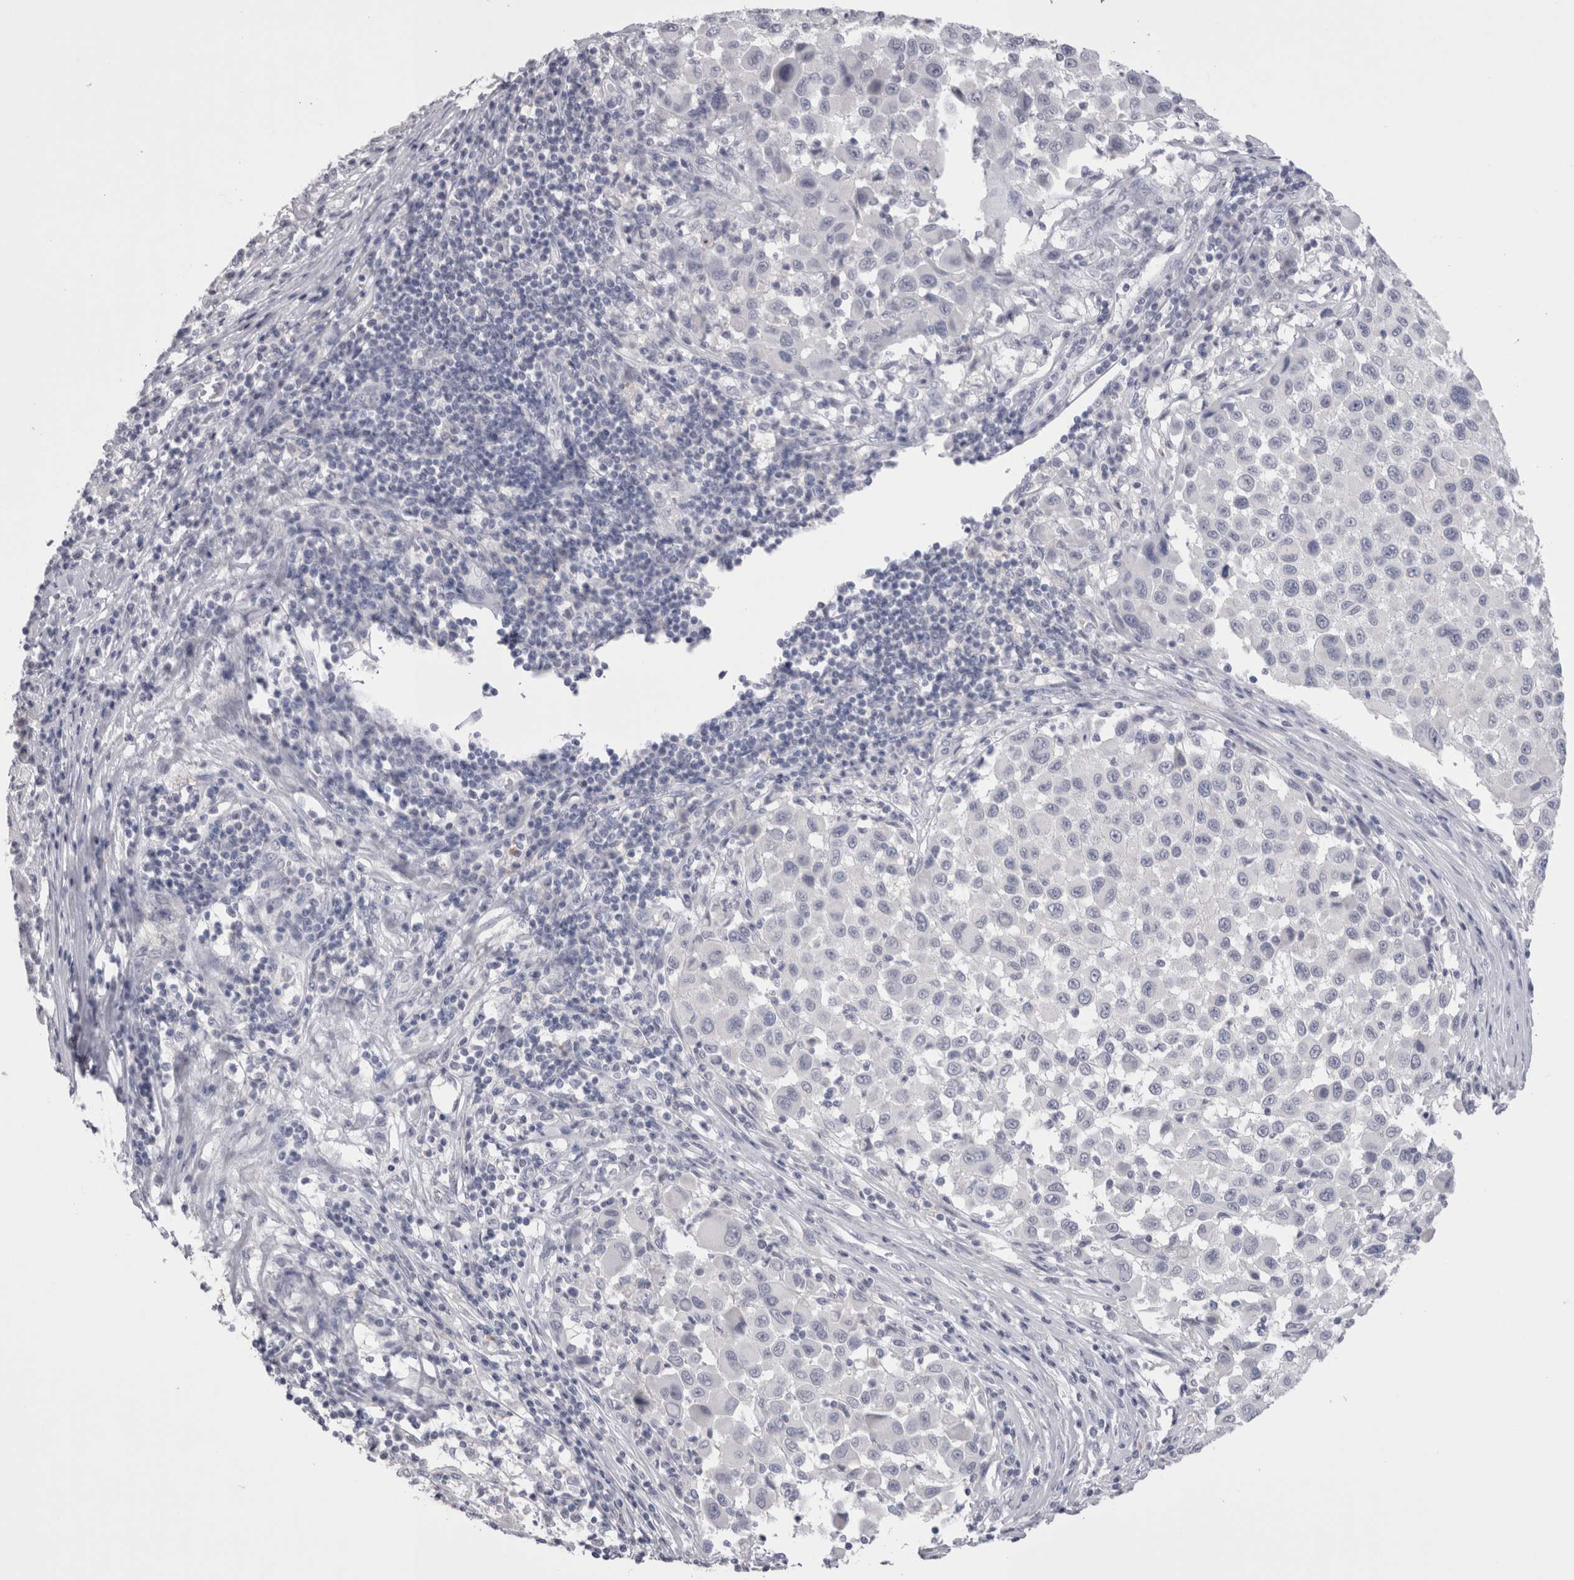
{"staining": {"intensity": "negative", "quantity": "none", "location": "none"}, "tissue": "melanoma", "cell_type": "Tumor cells", "image_type": "cancer", "snomed": [{"axis": "morphology", "description": "Malignant melanoma, Metastatic site"}, {"axis": "topography", "description": "Lymph node"}], "caption": "A micrograph of human malignant melanoma (metastatic site) is negative for staining in tumor cells. Nuclei are stained in blue.", "gene": "SUCNR1", "patient": {"sex": "male", "age": 61}}